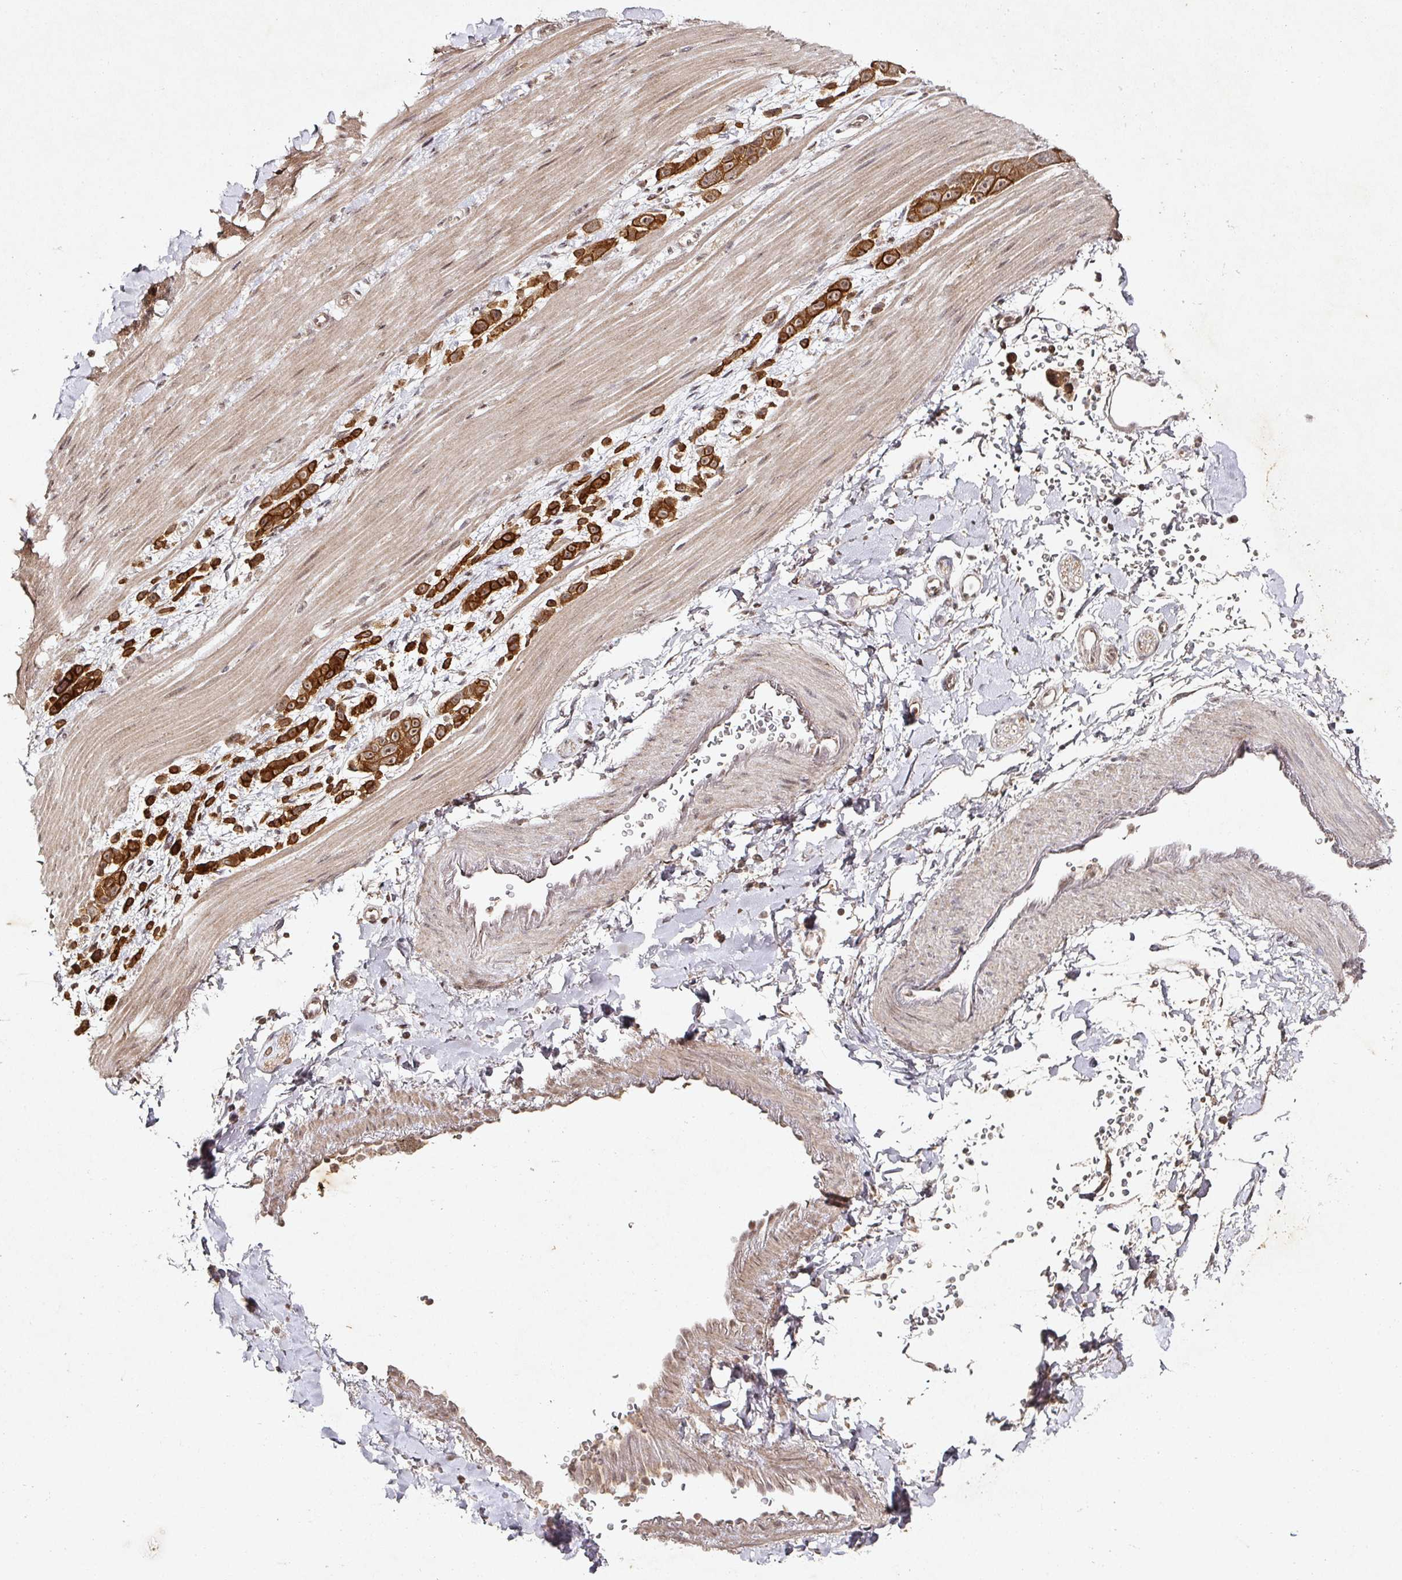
{"staining": {"intensity": "strong", "quantity": ">75%", "location": "cytoplasmic/membranous,nuclear"}, "tissue": "pancreatic cancer", "cell_type": "Tumor cells", "image_type": "cancer", "snomed": [{"axis": "morphology", "description": "Normal tissue, NOS"}, {"axis": "morphology", "description": "Adenocarcinoma, NOS"}, {"axis": "topography", "description": "Pancreas"}], "caption": "There is high levels of strong cytoplasmic/membranous and nuclear positivity in tumor cells of pancreatic adenocarcinoma, as demonstrated by immunohistochemical staining (brown color).", "gene": "CAPN5", "patient": {"sex": "female", "age": 64}}